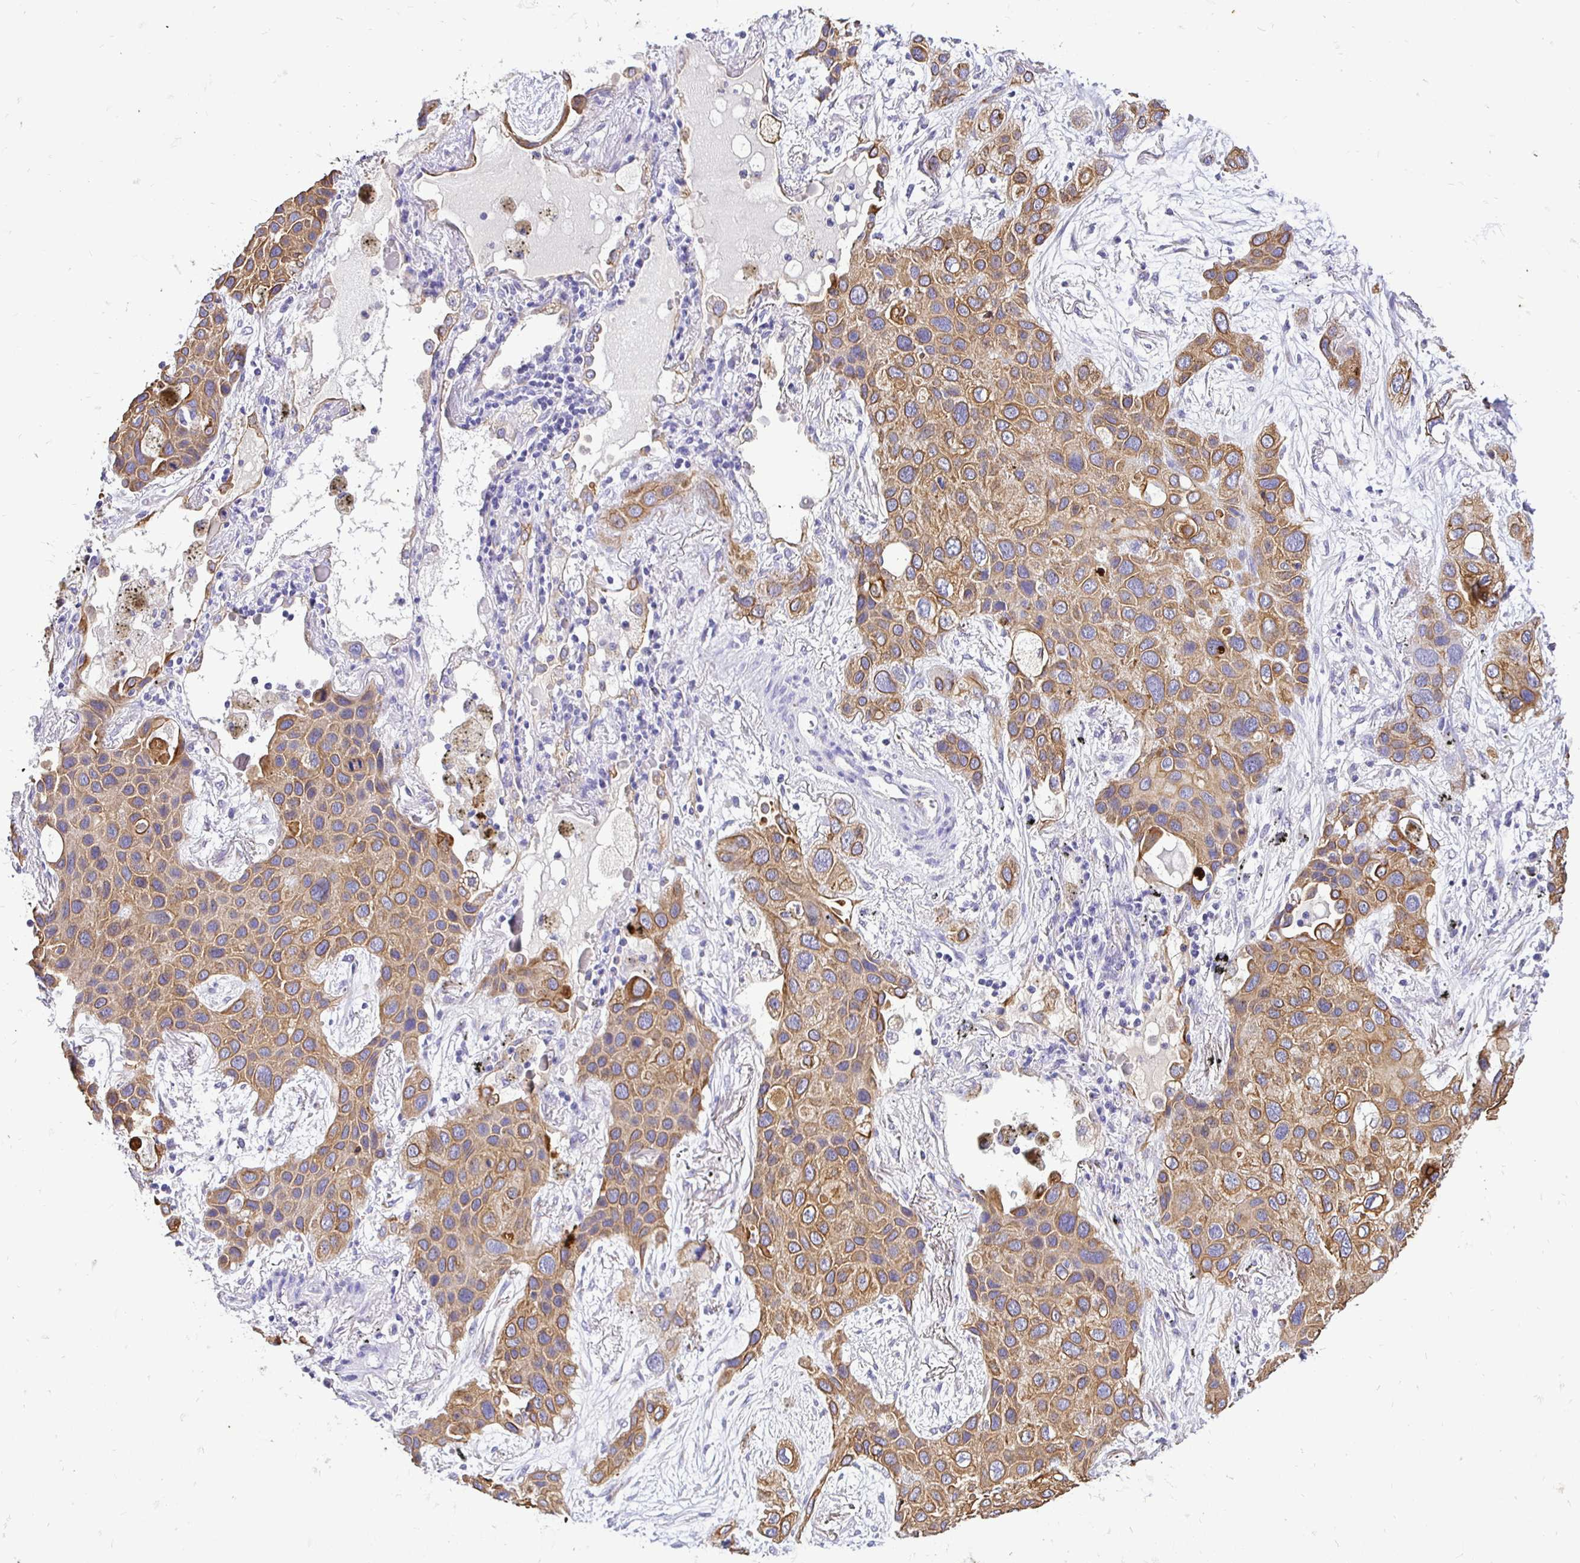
{"staining": {"intensity": "moderate", "quantity": ">75%", "location": "cytoplasmic/membranous"}, "tissue": "lung cancer", "cell_type": "Tumor cells", "image_type": "cancer", "snomed": [{"axis": "morphology", "description": "Squamous cell carcinoma, NOS"}, {"axis": "morphology", "description": "Squamous cell carcinoma, metastatic, NOS"}, {"axis": "topography", "description": "Lung"}], "caption": "Lung cancer (squamous cell carcinoma) stained with IHC reveals moderate cytoplasmic/membranous positivity in about >75% of tumor cells.", "gene": "TAF1D", "patient": {"sex": "male", "age": 59}}